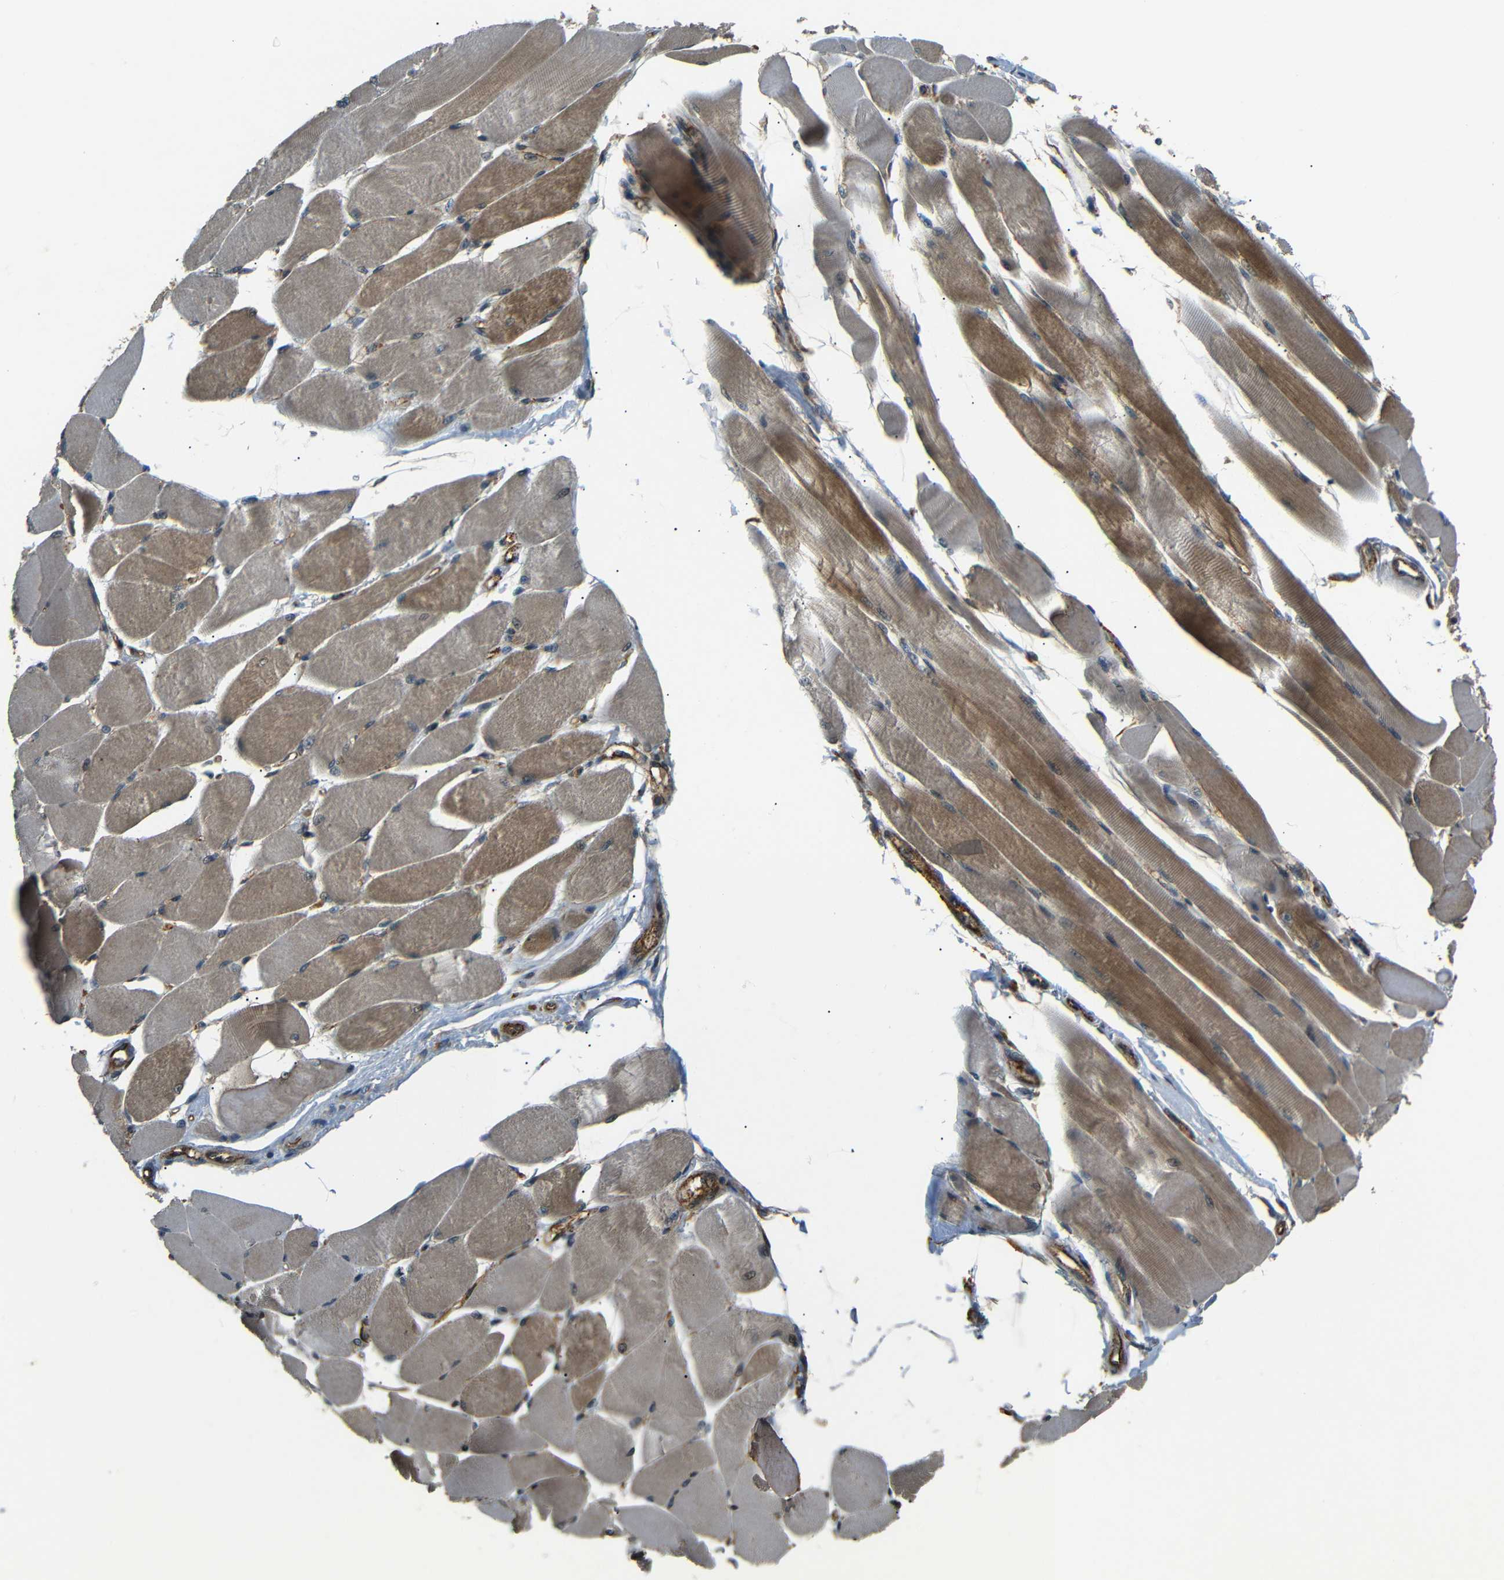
{"staining": {"intensity": "moderate", "quantity": ">75%", "location": "cytoplasmic/membranous"}, "tissue": "skeletal muscle", "cell_type": "Myocytes", "image_type": "normal", "snomed": [{"axis": "morphology", "description": "Normal tissue, NOS"}, {"axis": "topography", "description": "Skeletal muscle"}, {"axis": "topography", "description": "Peripheral nerve tissue"}], "caption": "Approximately >75% of myocytes in benign human skeletal muscle exhibit moderate cytoplasmic/membranous protein expression as visualized by brown immunohistochemical staining.", "gene": "ATP7A", "patient": {"sex": "female", "age": 84}}